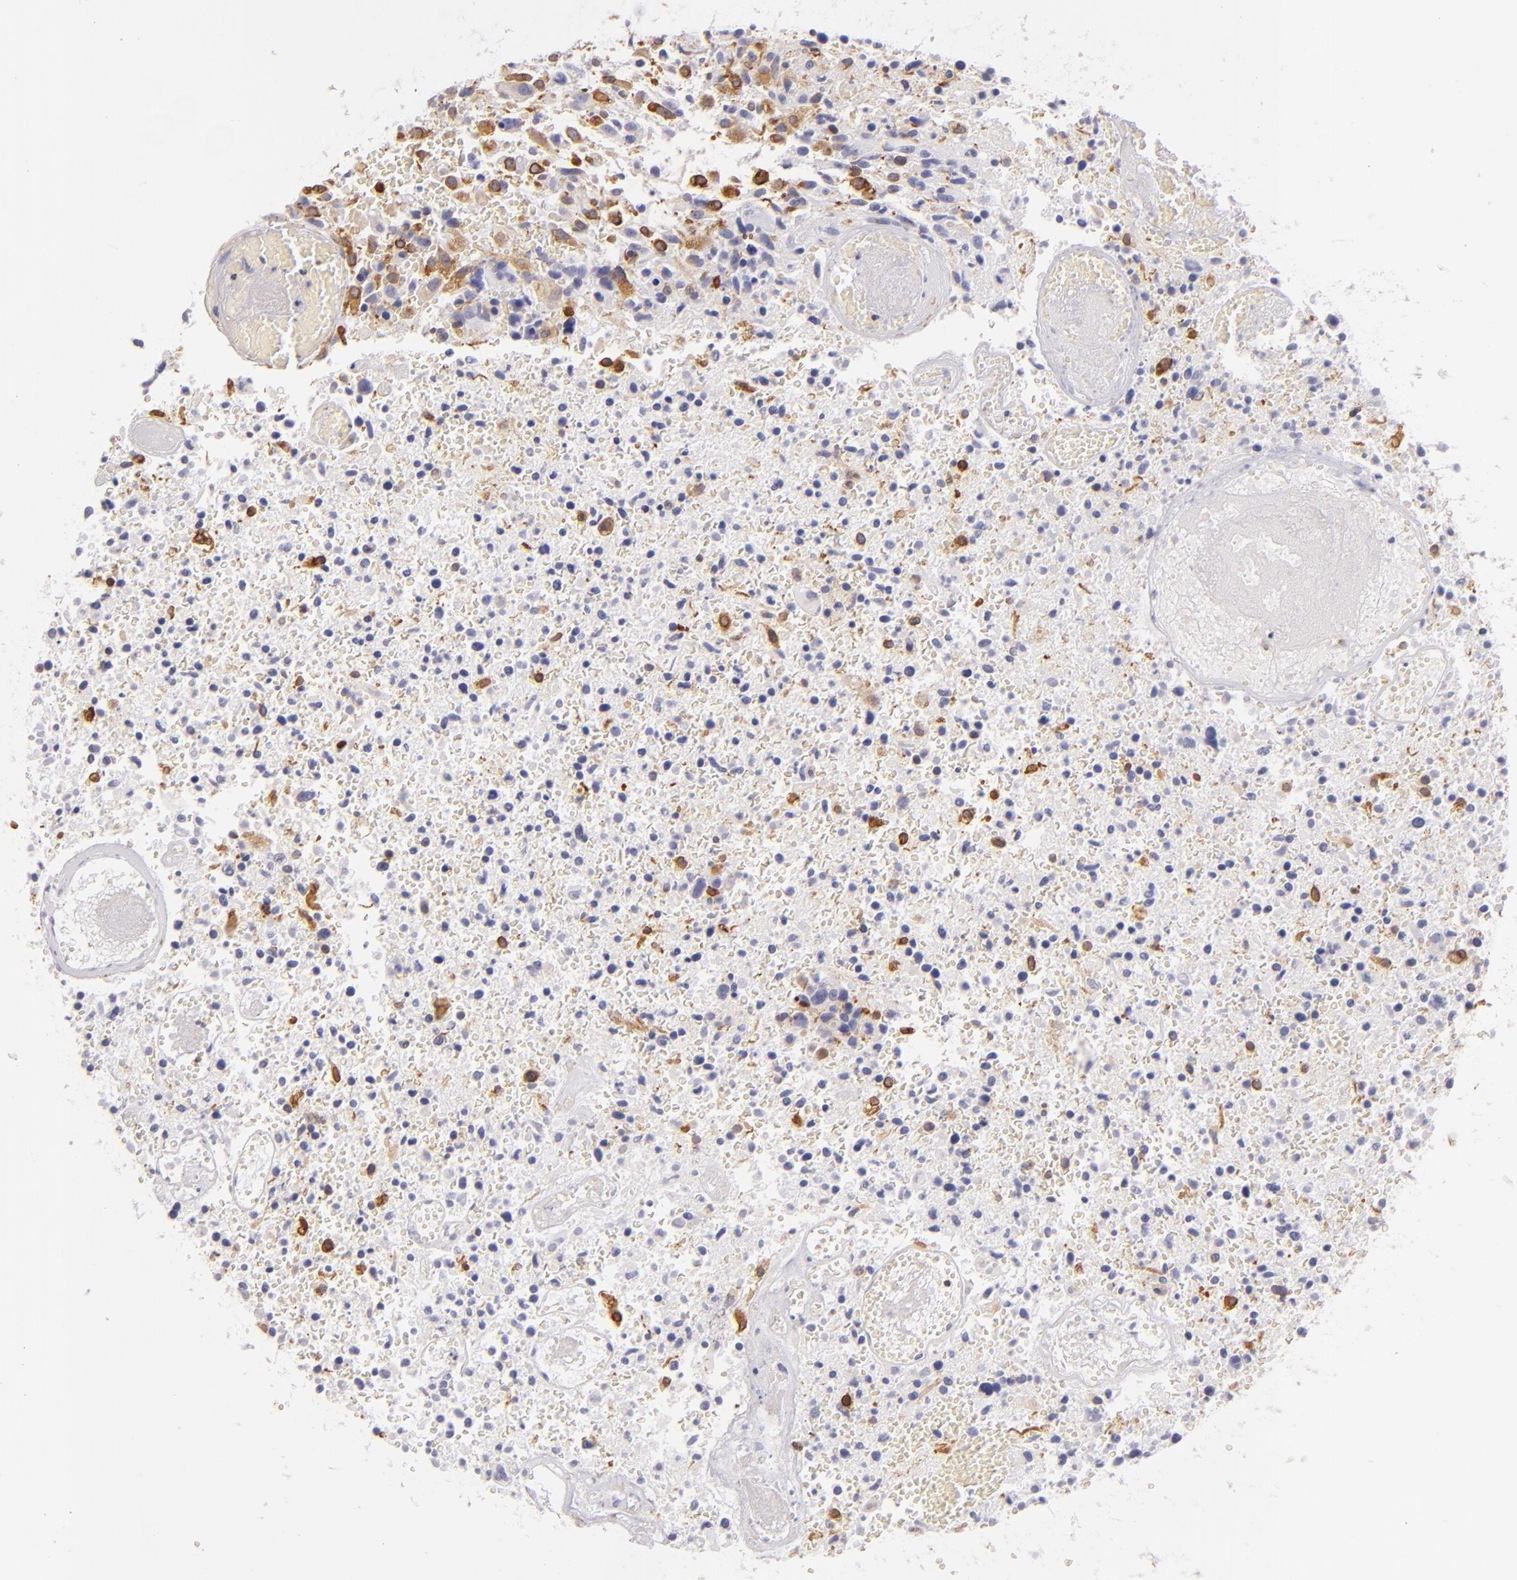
{"staining": {"intensity": "moderate", "quantity": "<25%", "location": "cytoplasmic/membranous"}, "tissue": "glioma", "cell_type": "Tumor cells", "image_type": "cancer", "snomed": [{"axis": "morphology", "description": "Glioma, malignant, High grade"}, {"axis": "topography", "description": "Brain"}], "caption": "This image demonstrates immunohistochemistry (IHC) staining of human malignant high-grade glioma, with low moderate cytoplasmic/membranous expression in about <25% of tumor cells.", "gene": "CD74", "patient": {"sex": "male", "age": 72}}